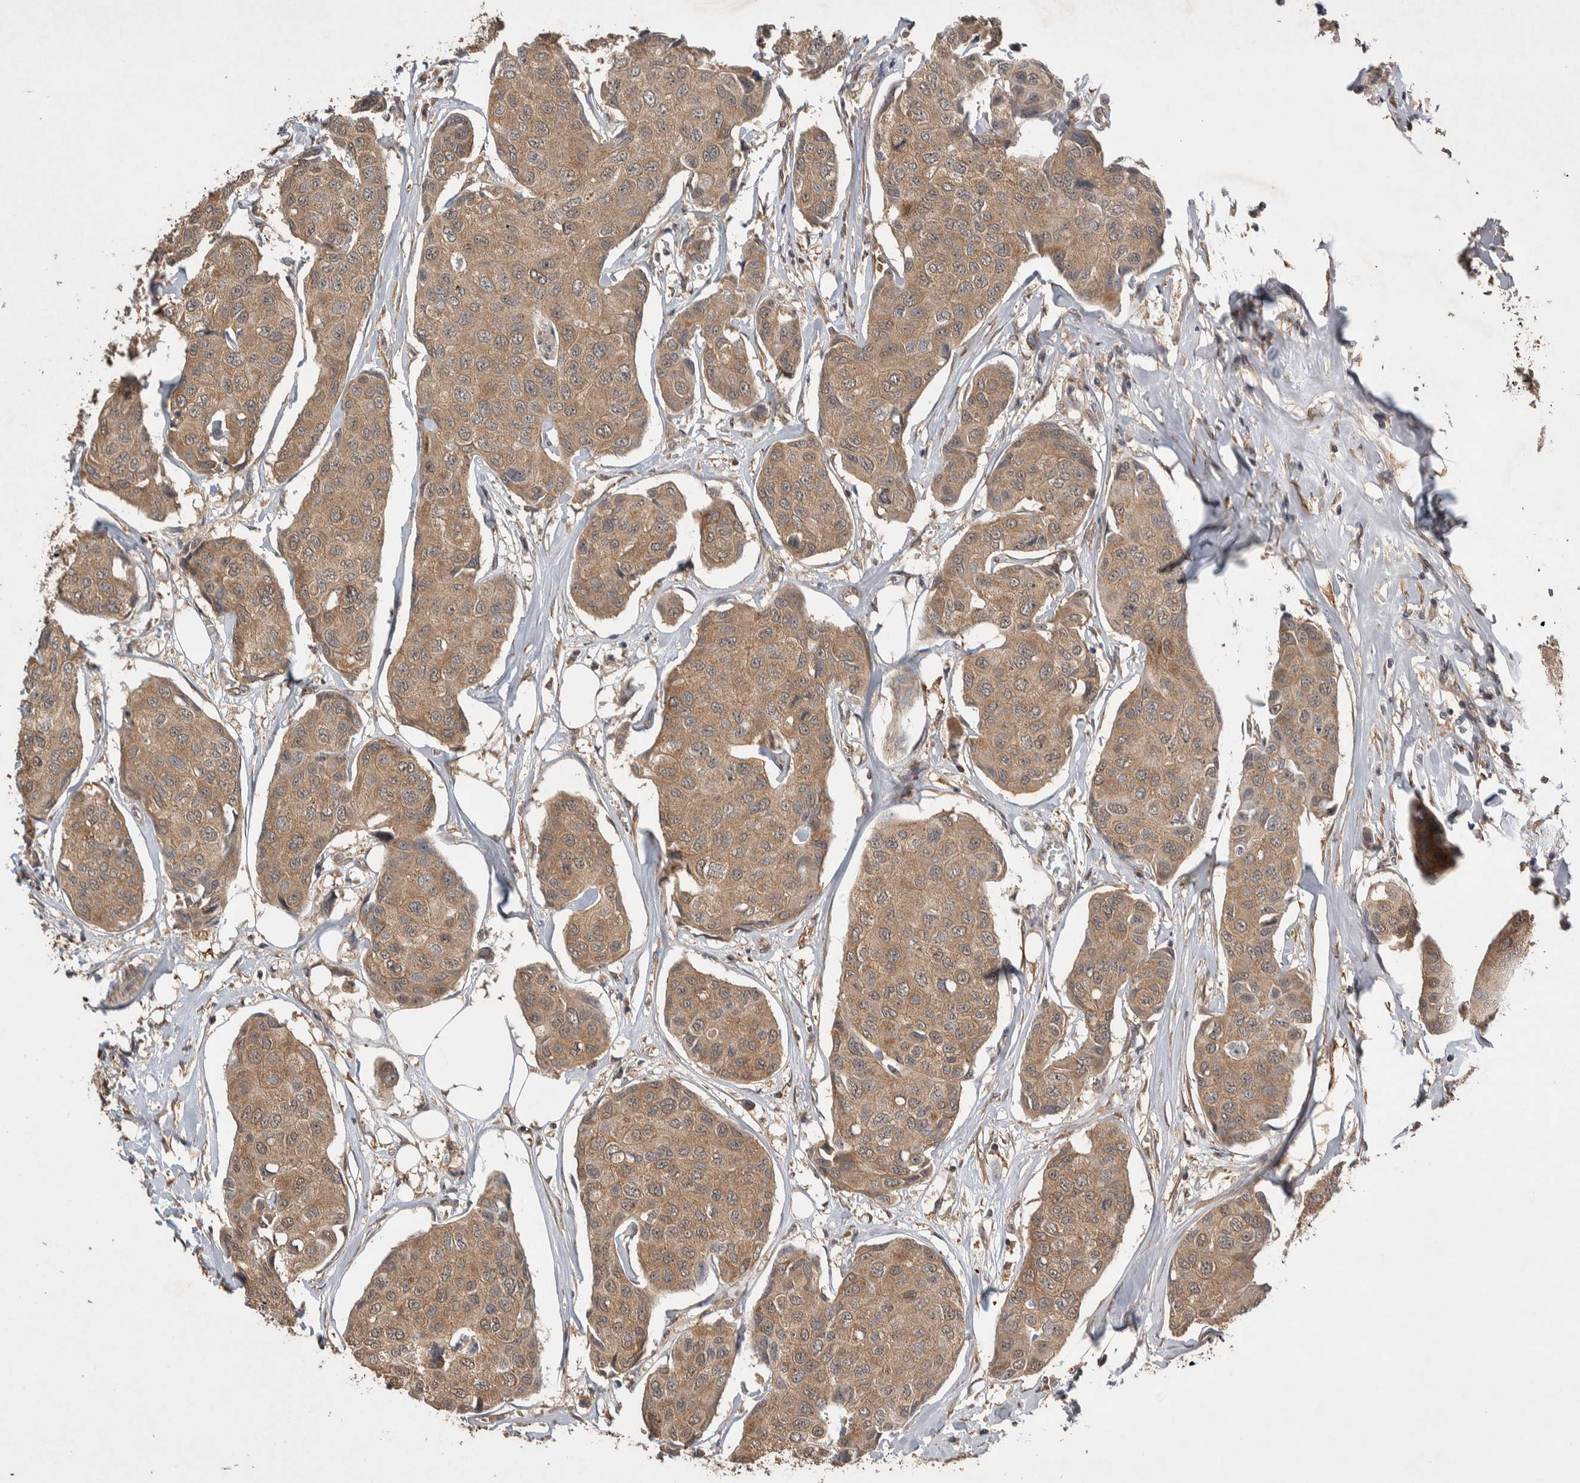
{"staining": {"intensity": "moderate", "quantity": ">75%", "location": "cytoplasmic/membranous"}, "tissue": "breast cancer", "cell_type": "Tumor cells", "image_type": "cancer", "snomed": [{"axis": "morphology", "description": "Duct carcinoma"}, {"axis": "topography", "description": "Breast"}], "caption": "Protein expression analysis of human invasive ductal carcinoma (breast) reveals moderate cytoplasmic/membranous staining in approximately >75% of tumor cells.", "gene": "DVL2", "patient": {"sex": "female", "age": 80}}